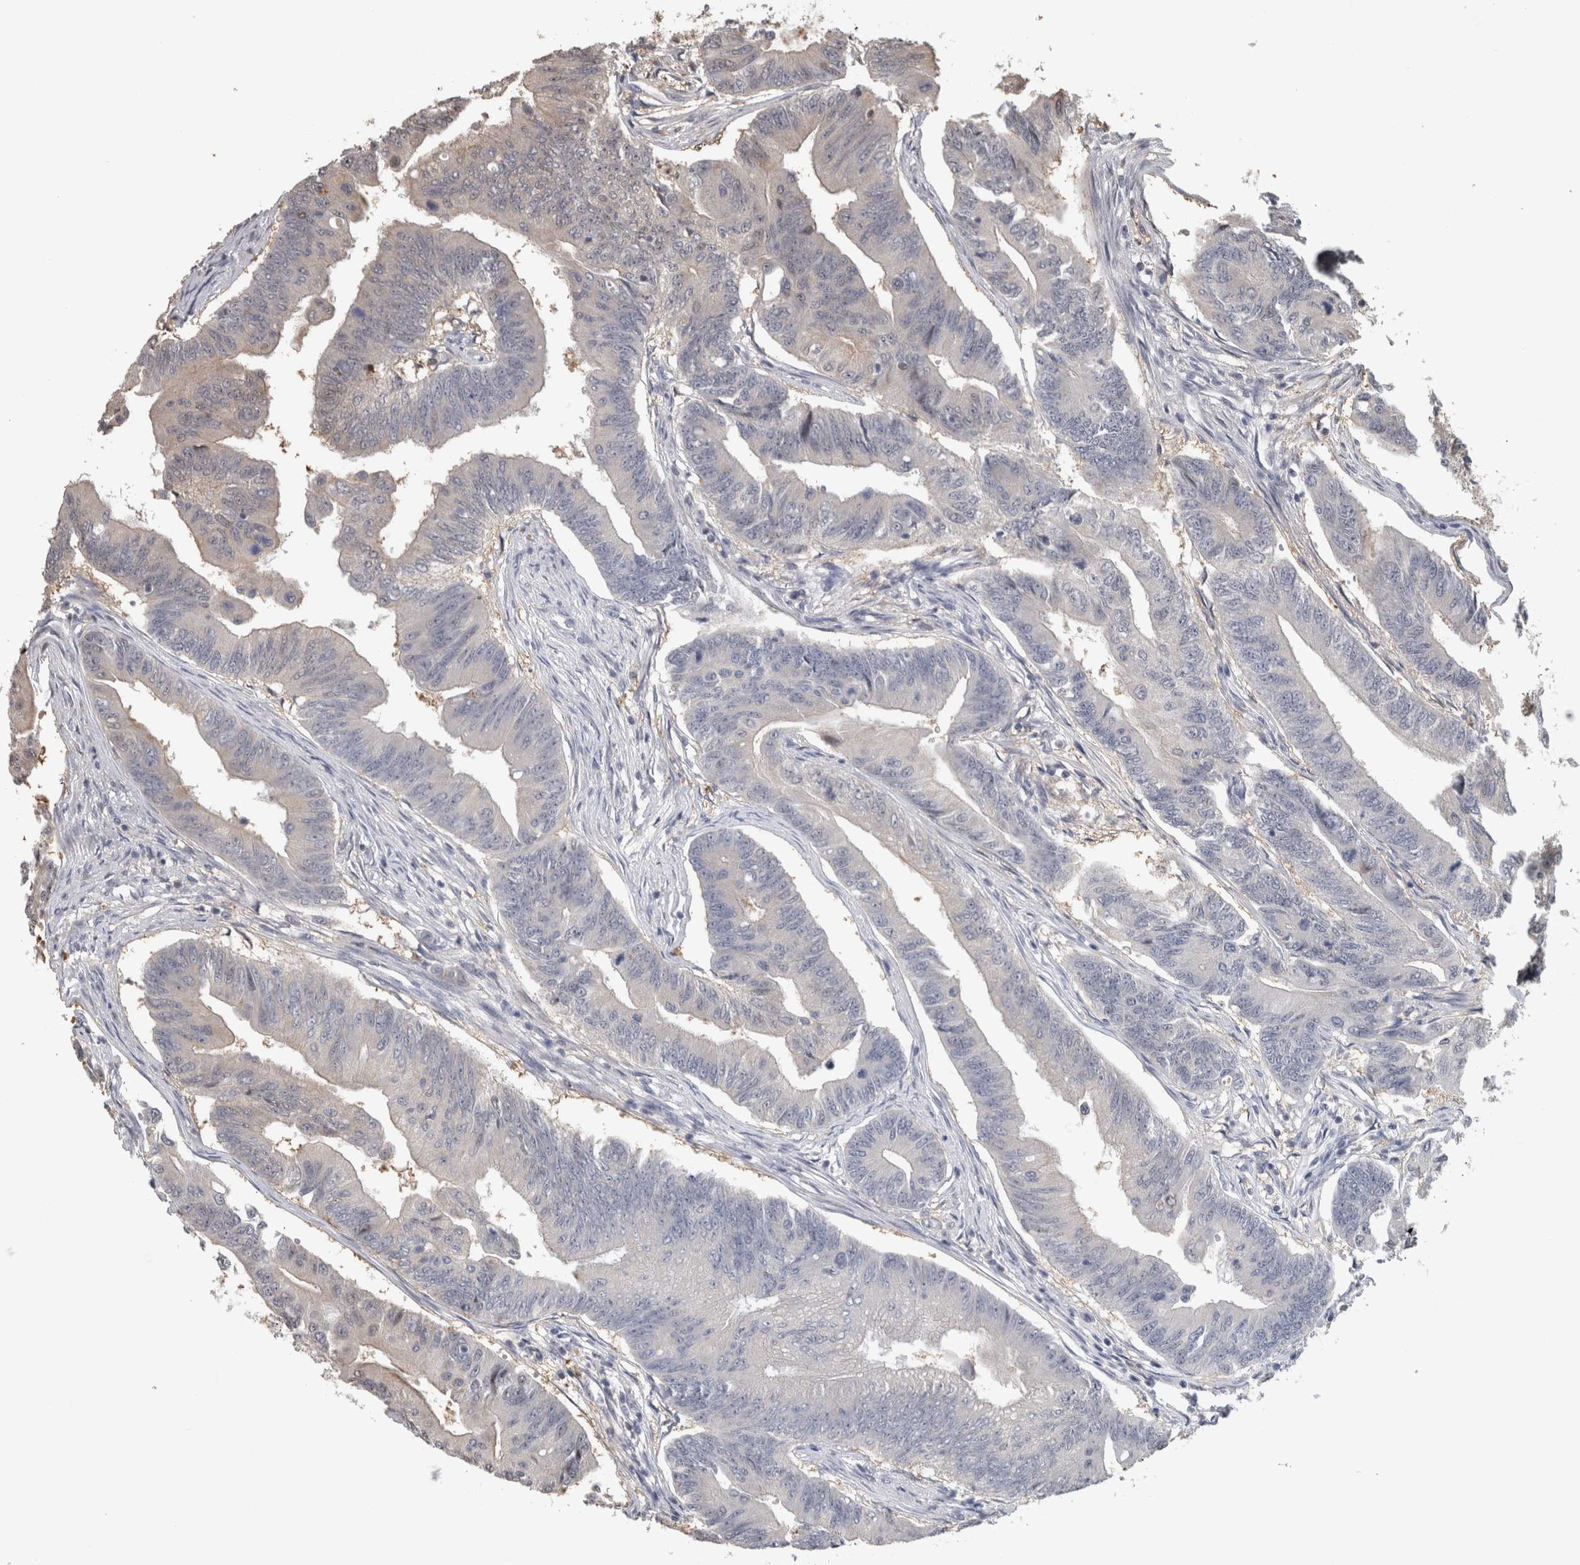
{"staining": {"intensity": "weak", "quantity": "<25%", "location": "cytoplasmic/membranous"}, "tissue": "colorectal cancer", "cell_type": "Tumor cells", "image_type": "cancer", "snomed": [{"axis": "morphology", "description": "Adenoma, NOS"}, {"axis": "morphology", "description": "Adenocarcinoma, NOS"}, {"axis": "topography", "description": "Colon"}], "caption": "A high-resolution photomicrograph shows IHC staining of colorectal cancer, which displays no significant expression in tumor cells.", "gene": "USH1G", "patient": {"sex": "male", "age": 79}}